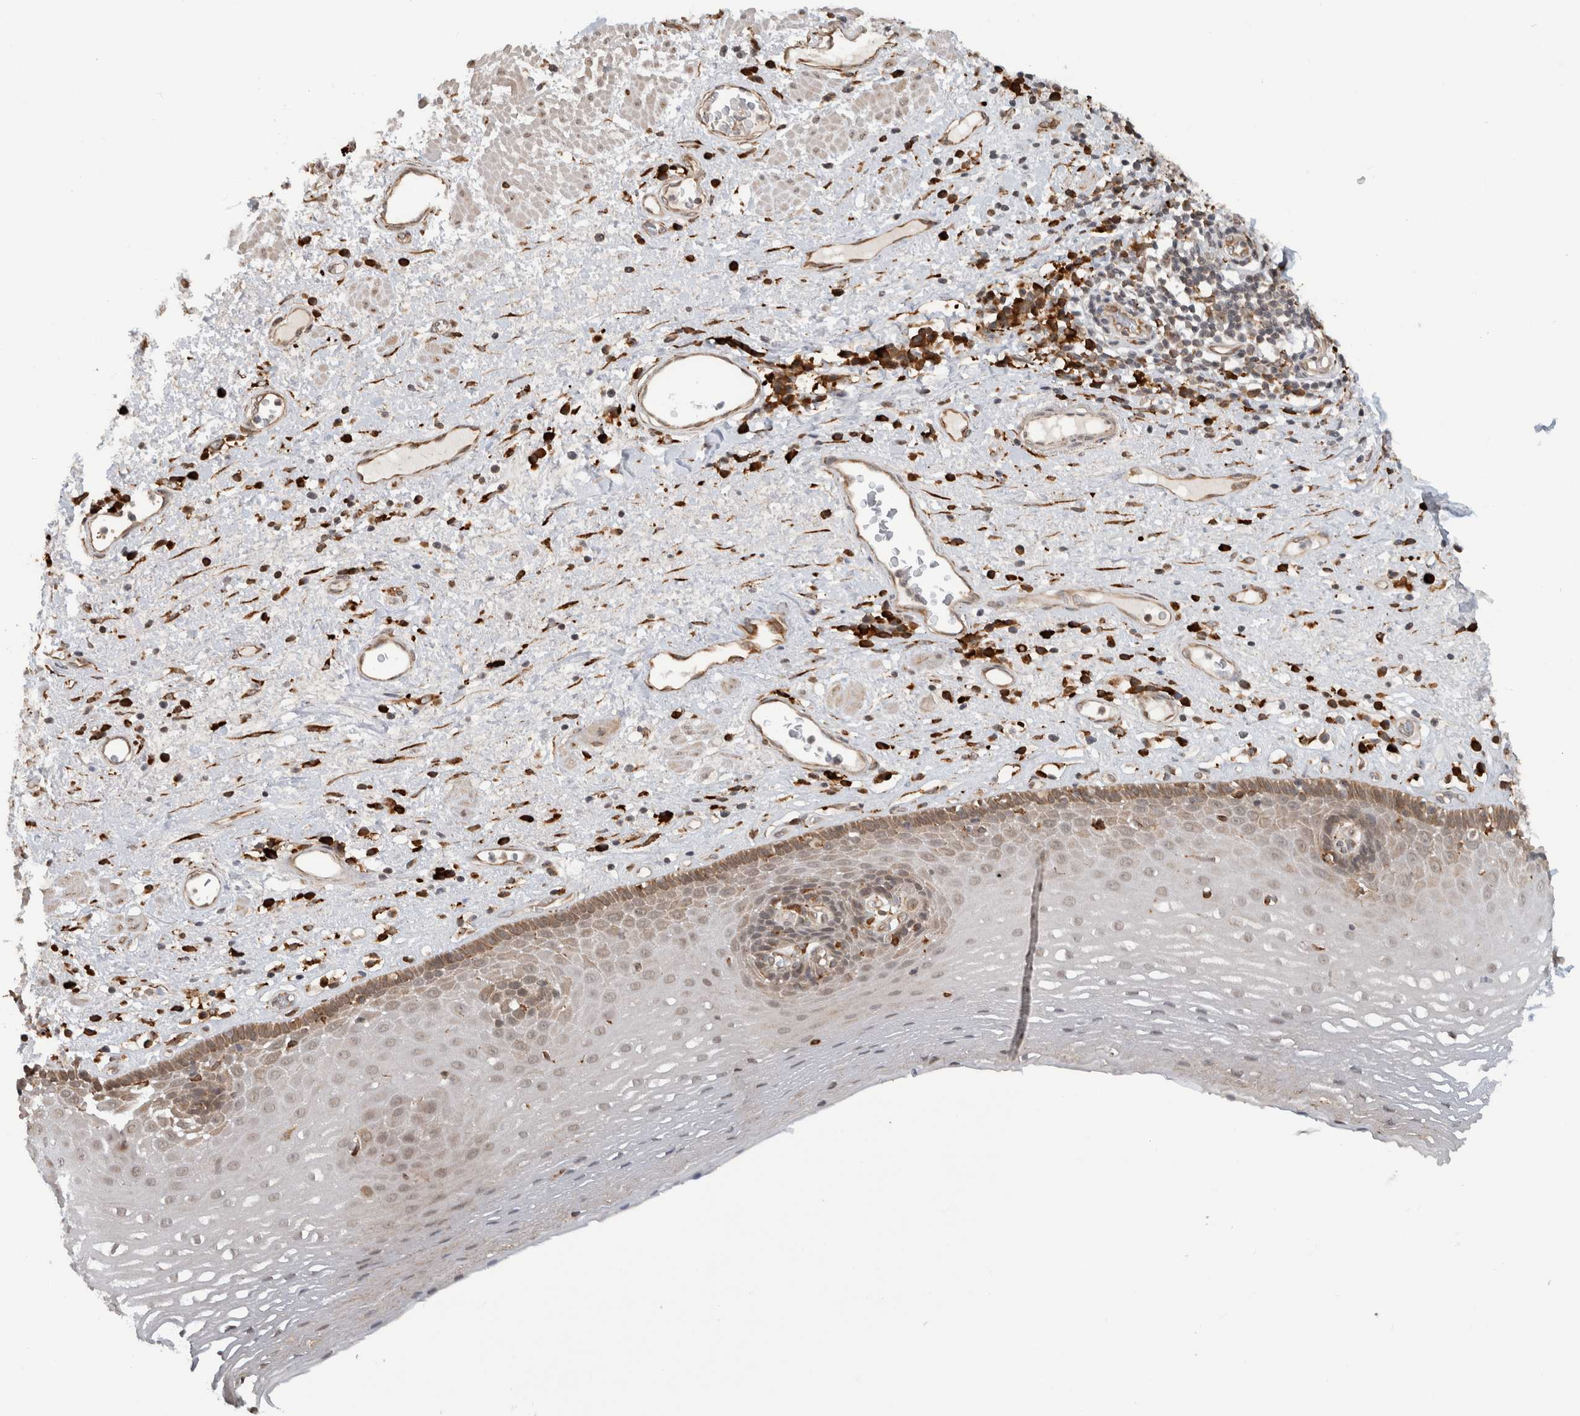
{"staining": {"intensity": "moderate", "quantity": ">75%", "location": "cytoplasmic/membranous,nuclear"}, "tissue": "esophagus", "cell_type": "Squamous epithelial cells", "image_type": "normal", "snomed": [{"axis": "morphology", "description": "Normal tissue, NOS"}, {"axis": "morphology", "description": "Adenocarcinoma, NOS"}, {"axis": "topography", "description": "Esophagus"}], "caption": "A histopathology image showing moderate cytoplasmic/membranous,nuclear expression in about >75% of squamous epithelial cells in benign esophagus, as visualized by brown immunohistochemical staining.", "gene": "MS4A7", "patient": {"sex": "male", "age": 62}}